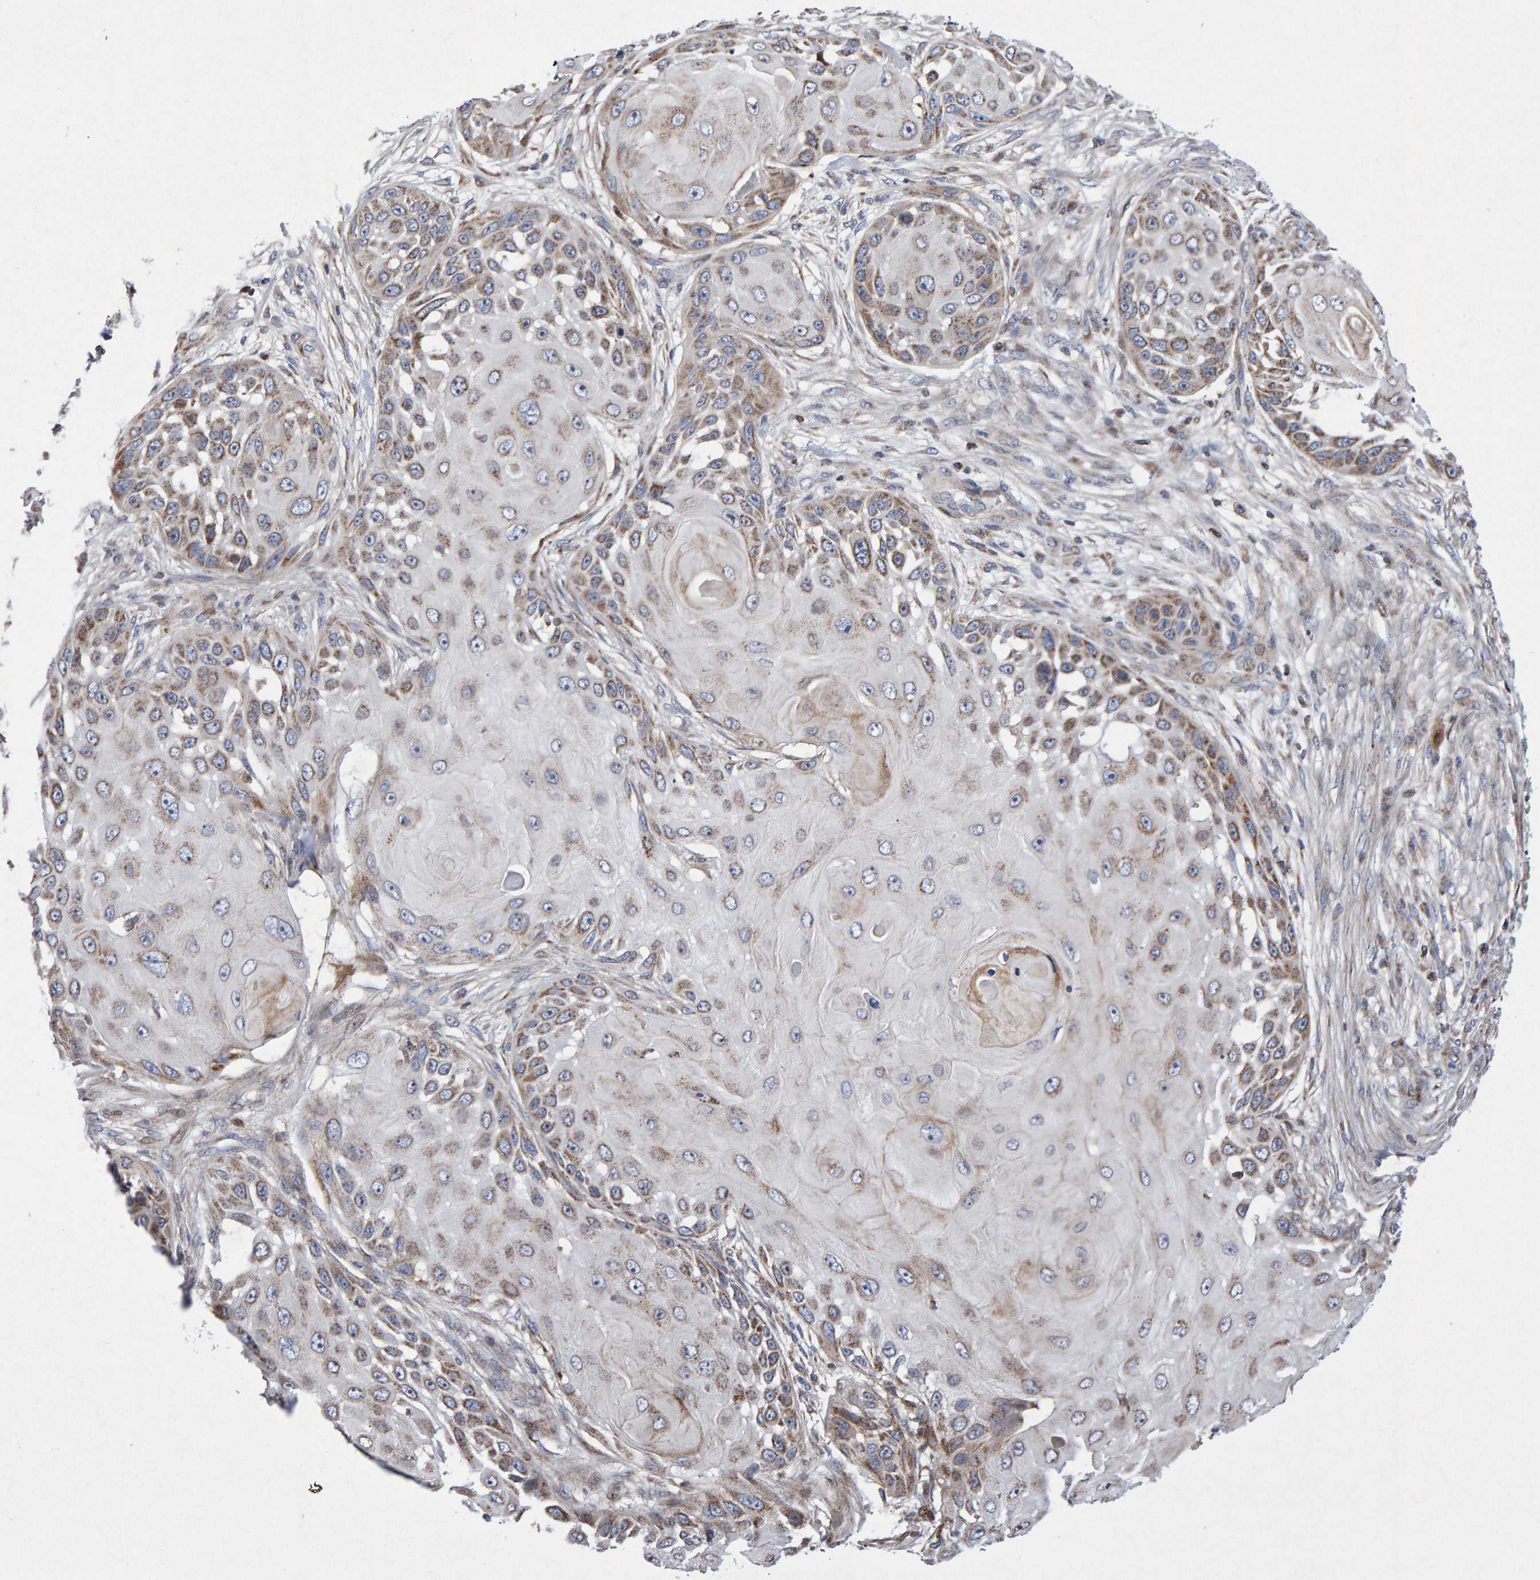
{"staining": {"intensity": "weak", "quantity": ">75%", "location": "cytoplasmic/membranous"}, "tissue": "skin cancer", "cell_type": "Tumor cells", "image_type": "cancer", "snomed": [{"axis": "morphology", "description": "Squamous cell carcinoma, NOS"}, {"axis": "topography", "description": "Skin"}], "caption": "Skin cancer was stained to show a protein in brown. There is low levels of weak cytoplasmic/membranous staining in approximately >75% of tumor cells.", "gene": "PECR", "patient": {"sex": "female", "age": 44}}